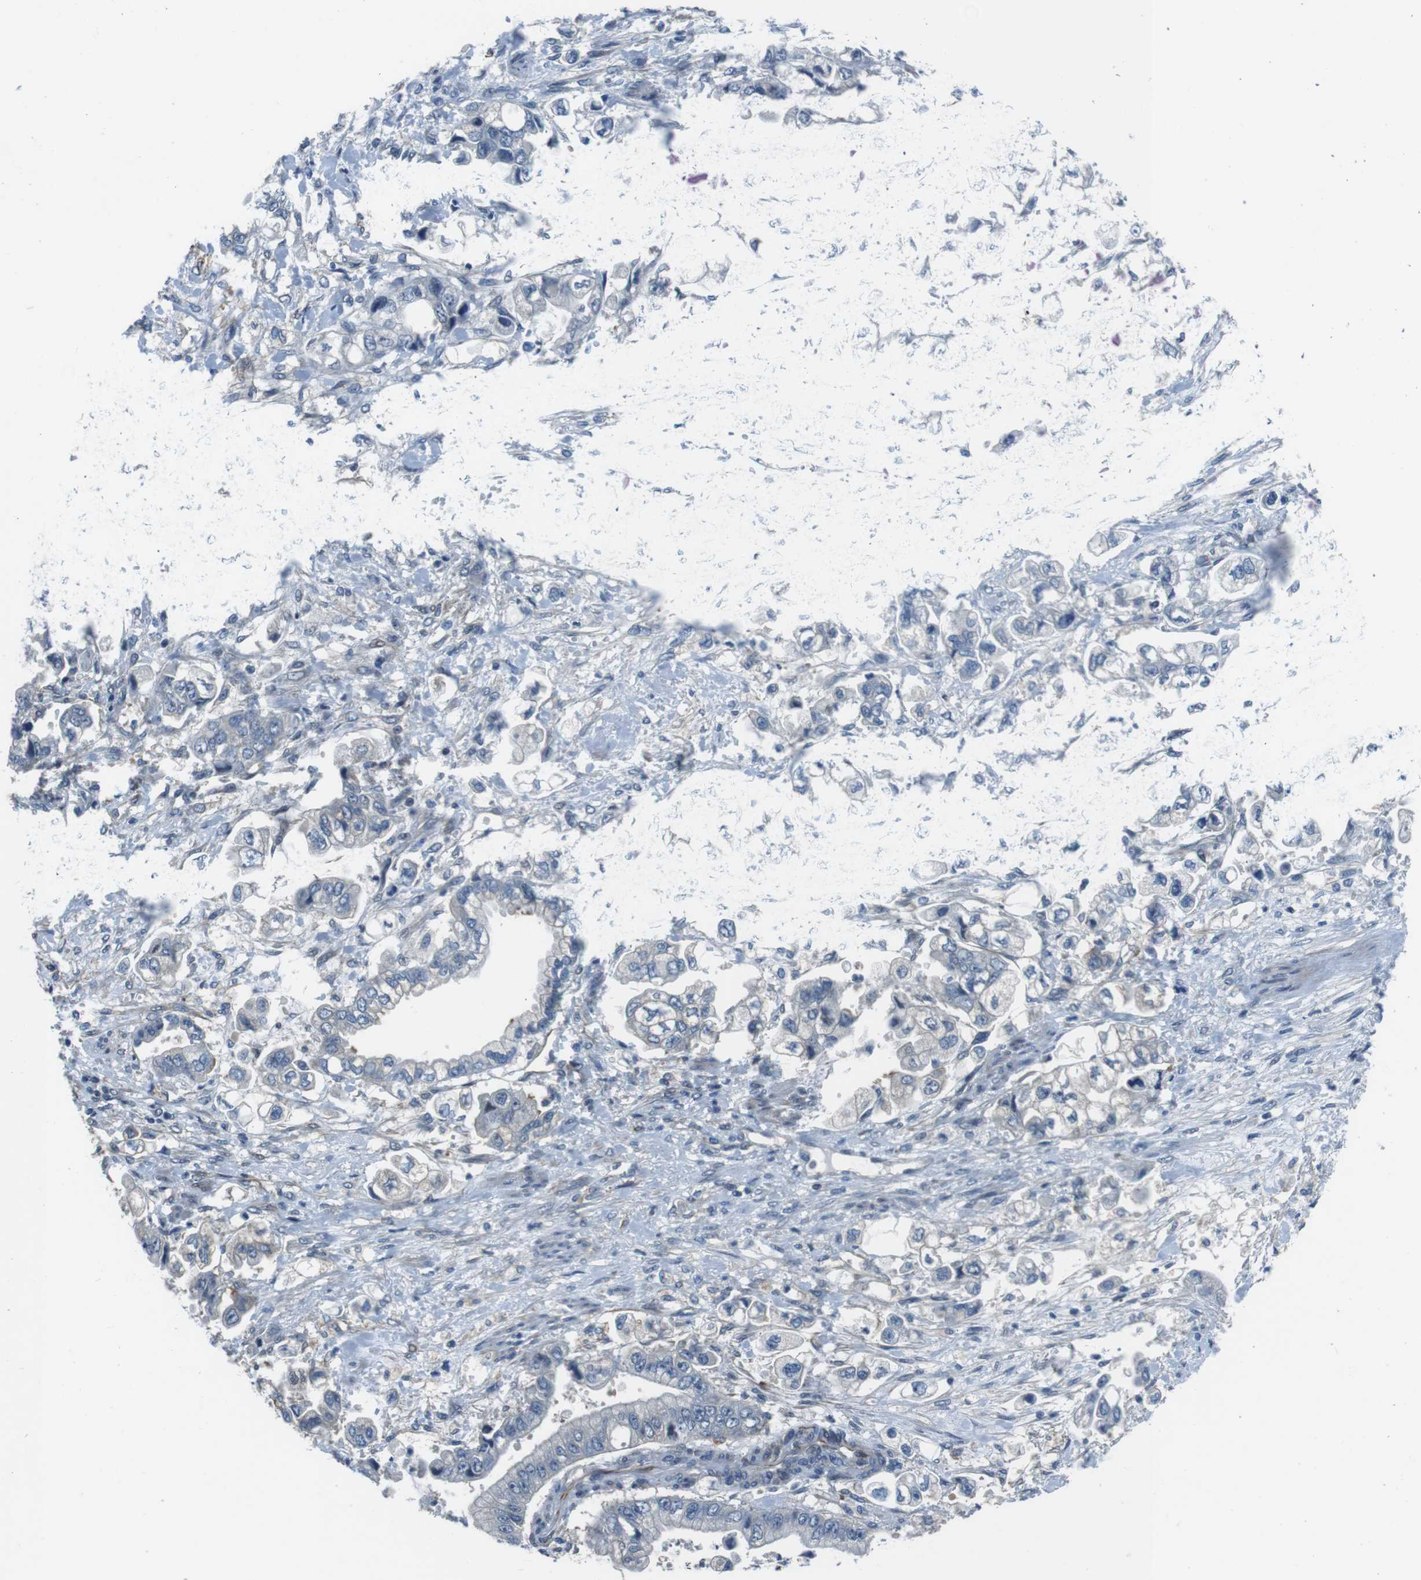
{"staining": {"intensity": "negative", "quantity": "none", "location": "none"}, "tissue": "stomach cancer", "cell_type": "Tumor cells", "image_type": "cancer", "snomed": [{"axis": "morphology", "description": "Normal tissue, NOS"}, {"axis": "morphology", "description": "Adenocarcinoma, NOS"}, {"axis": "topography", "description": "Stomach"}], "caption": "DAB immunohistochemical staining of stomach cancer (adenocarcinoma) exhibits no significant expression in tumor cells. Brightfield microscopy of immunohistochemistry (IHC) stained with DAB (3,3'-diaminobenzidine) (brown) and hematoxylin (blue), captured at high magnification.", "gene": "LRRC49", "patient": {"sex": "male", "age": 62}}